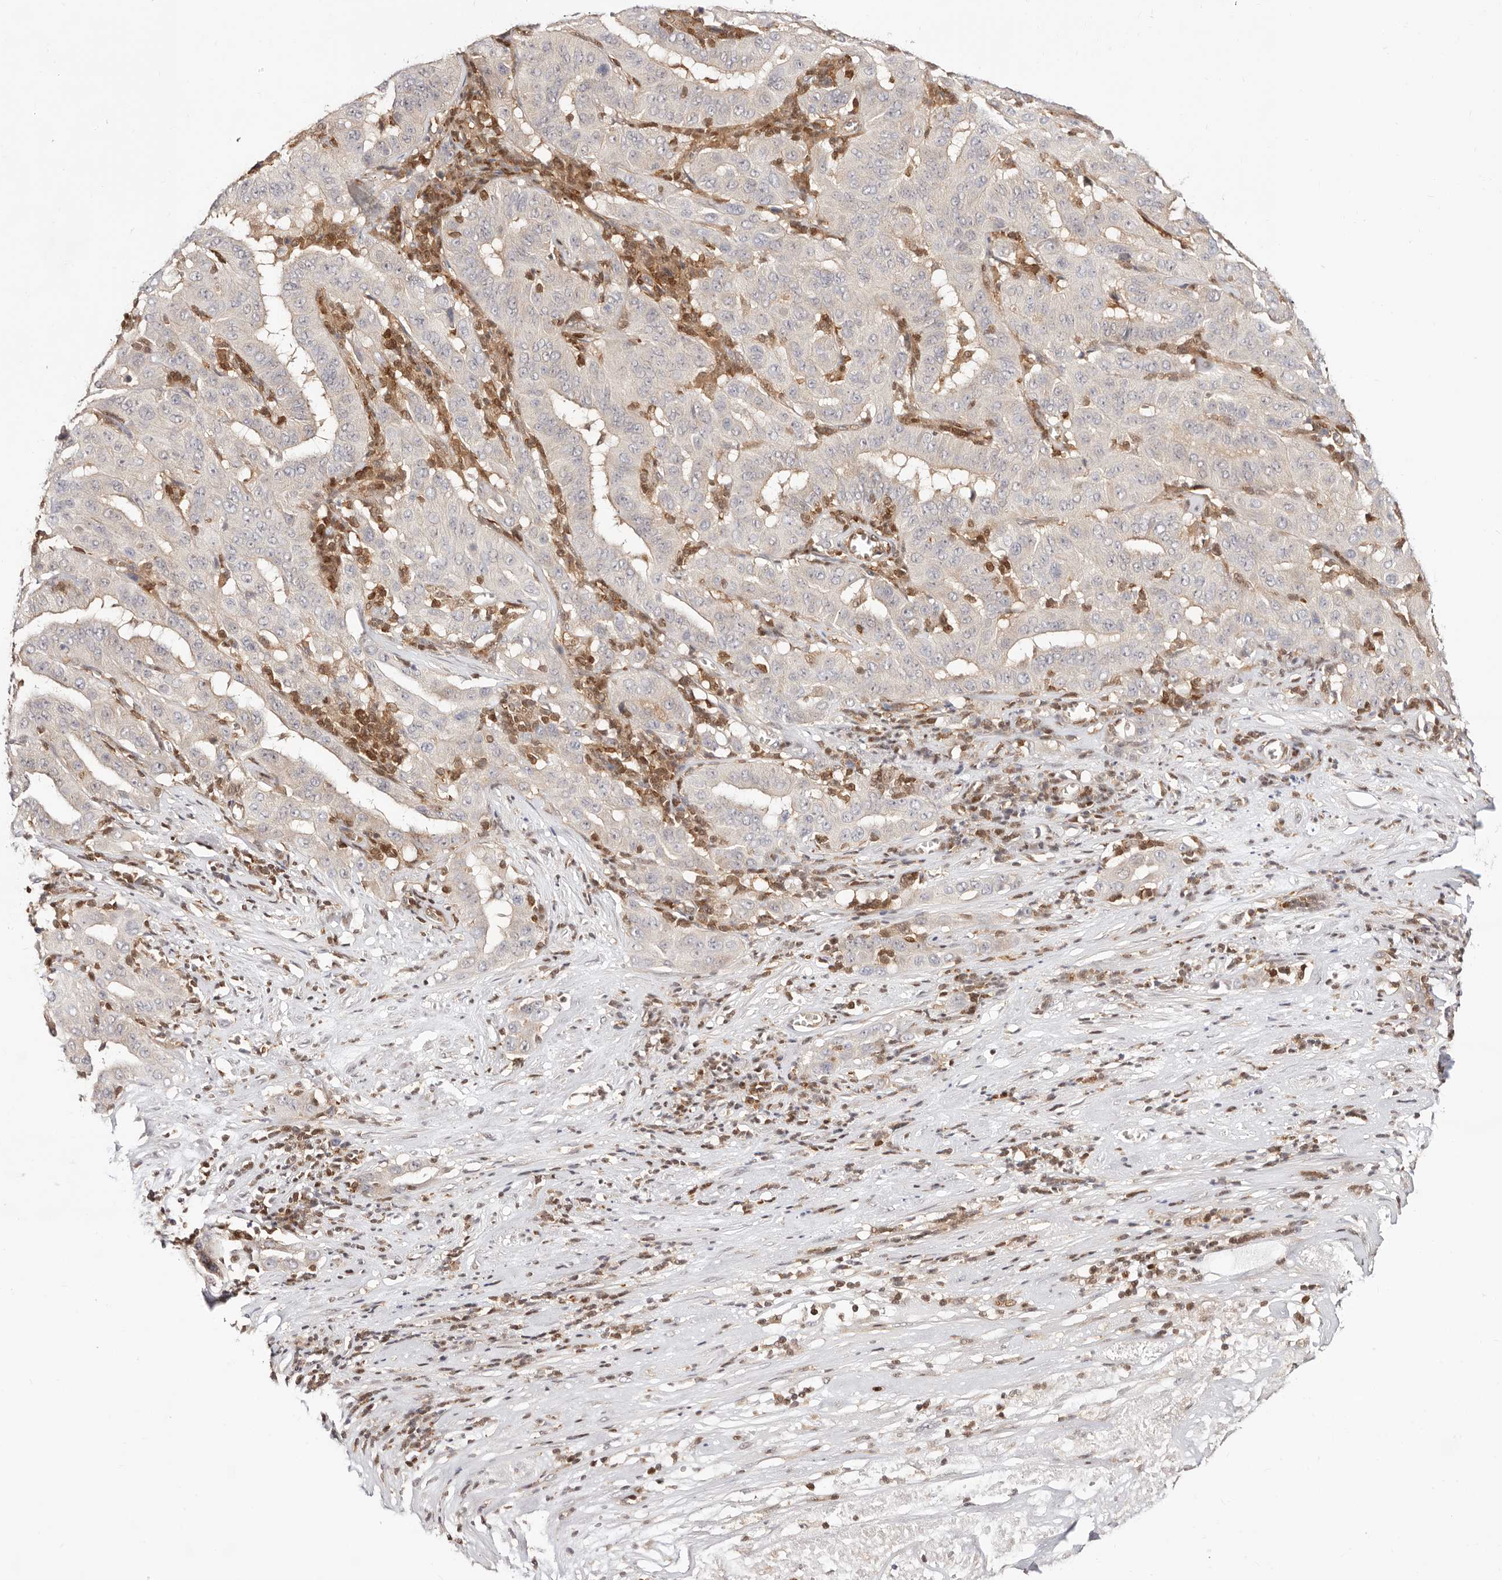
{"staining": {"intensity": "weak", "quantity": "<25%", "location": "cytoplasmic/membranous"}, "tissue": "pancreatic cancer", "cell_type": "Tumor cells", "image_type": "cancer", "snomed": [{"axis": "morphology", "description": "Adenocarcinoma, NOS"}, {"axis": "topography", "description": "Pancreas"}], "caption": "The image displays no staining of tumor cells in pancreatic cancer.", "gene": "STAT5A", "patient": {"sex": "male", "age": 63}}